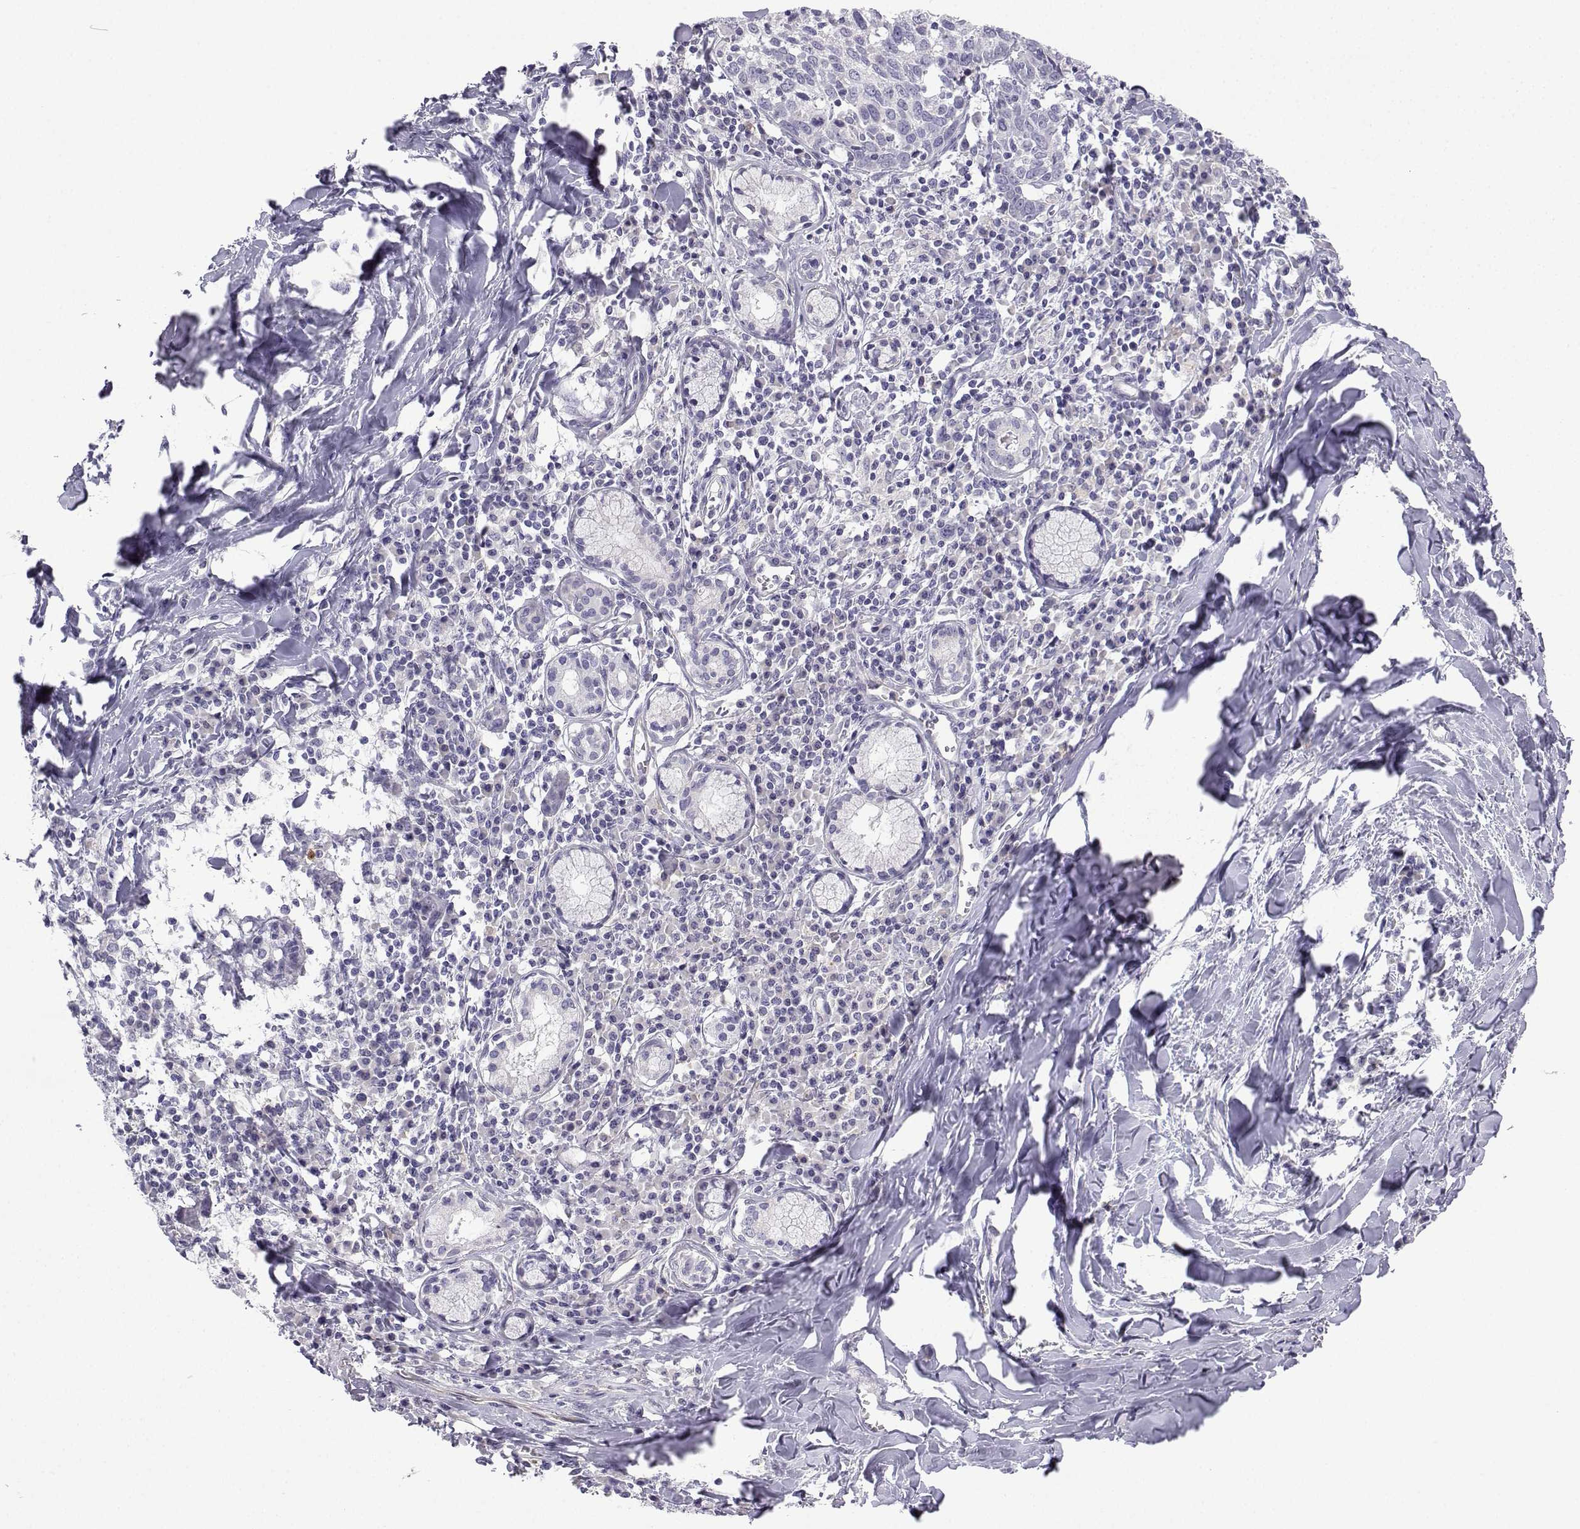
{"staining": {"intensity": "negative", "quantity": "none", "location": "none"}, "tissue": "lung cancer", "cell_type": "Tumor cells", "image_type": "cancer", "snomed": [{"axis": "morphology", "description": "Squamous cell carcinoma, NOS"}, {"axis": "topography", "description": "Lung"}], "caption": "Tumor cells show no significant expression in lung cancer (squamous cell carcinoma).", "gene": "SPACA7", "patient": {"sex": "male", "age": 57}}